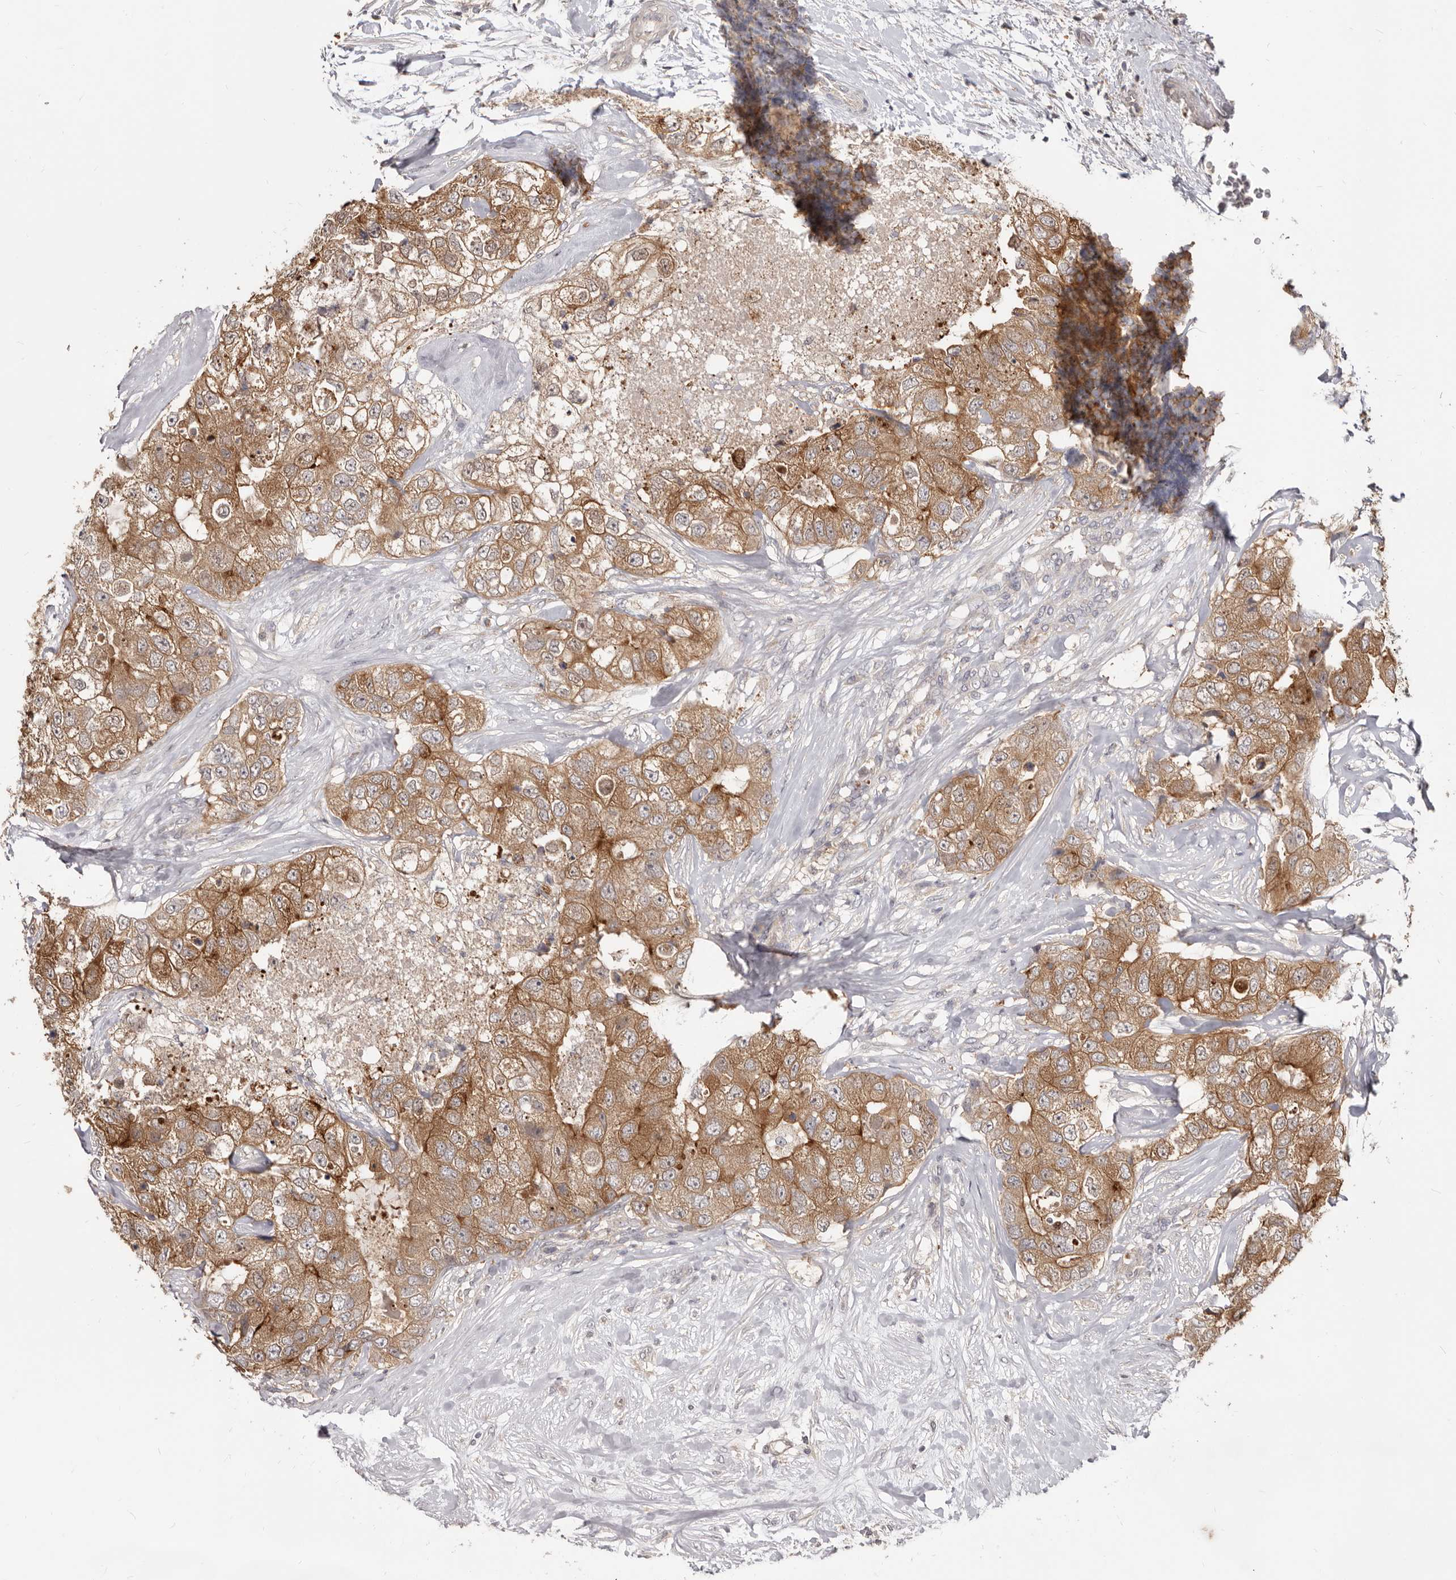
{"staining": {"intensity": "moderate", "quantity": ">75%", "location": "cytoplasmic/membranous"}, "tissue": "breast cancer", "cell_type": "Tumor cells", "image_type": "cancer", "snomed": [{"axis": "morphology", "description": "Duct carcinoma"}, {"axis": "topography", "description": "Breast"}], "caption": "This is an image of immunohistochemistry staining of breast cancer, which shows moderate expression in the cytoplasmic/membranous of tumor cells.", "gene": "TC2N", "patient": {"sex": "female", "age": 62}}